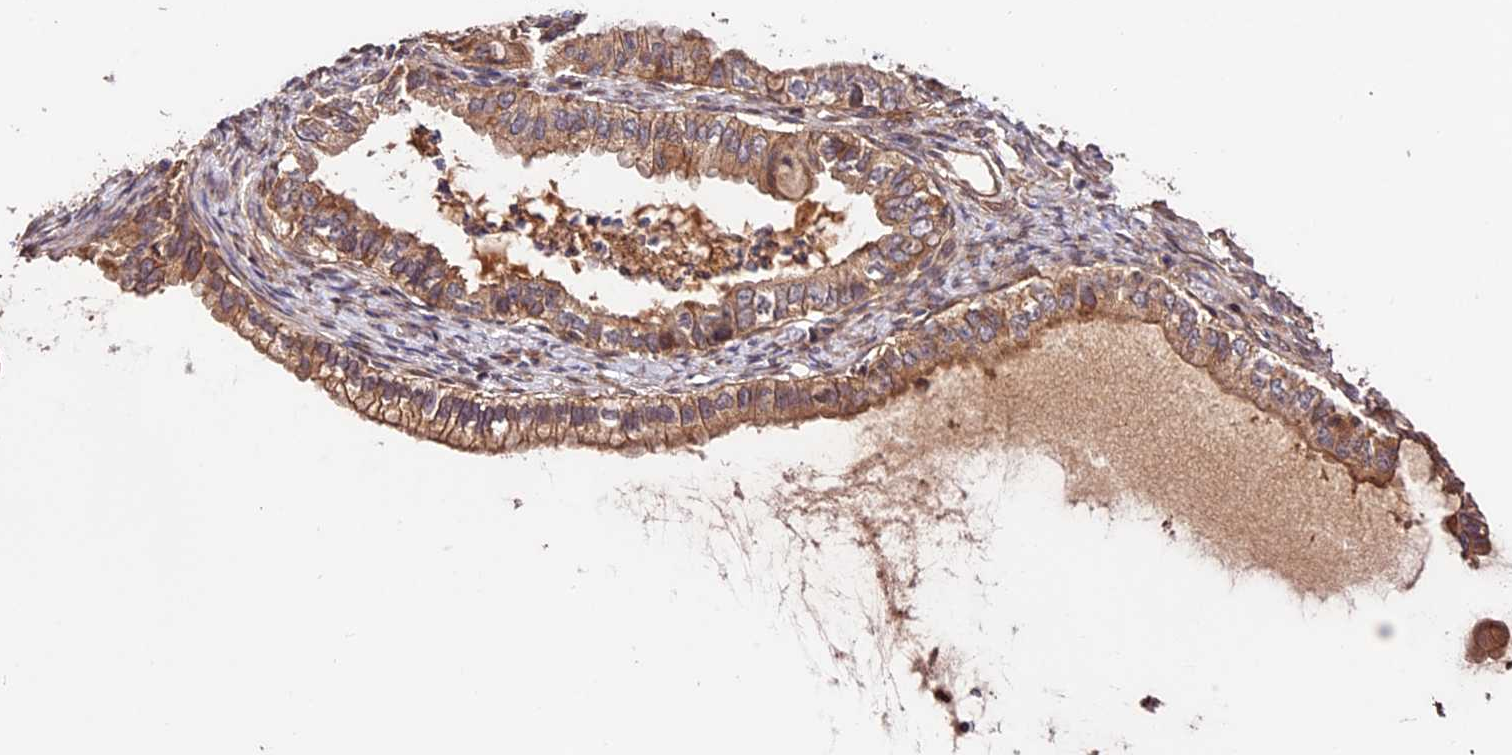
{"staining": {"intensity": "moderate", "quantity": ">75%", "location": "cytoplasmic/membranous"}, "tissue": "ovarian cancer", "cell_type": "Tumor cells", "image_type": "cancer", "snomed": [{"axis": "morphology", "description": "Cystadenocarcinoma, mucinous, NOS"}, {"axis": "topography", "description": "Ovary"}], "caption": "Human ovarian cancer stained with a protein marker exhibits moderate staining in tumor cells.", "gene": "CES3", "patient": {"sex": "female", "age": 80}}